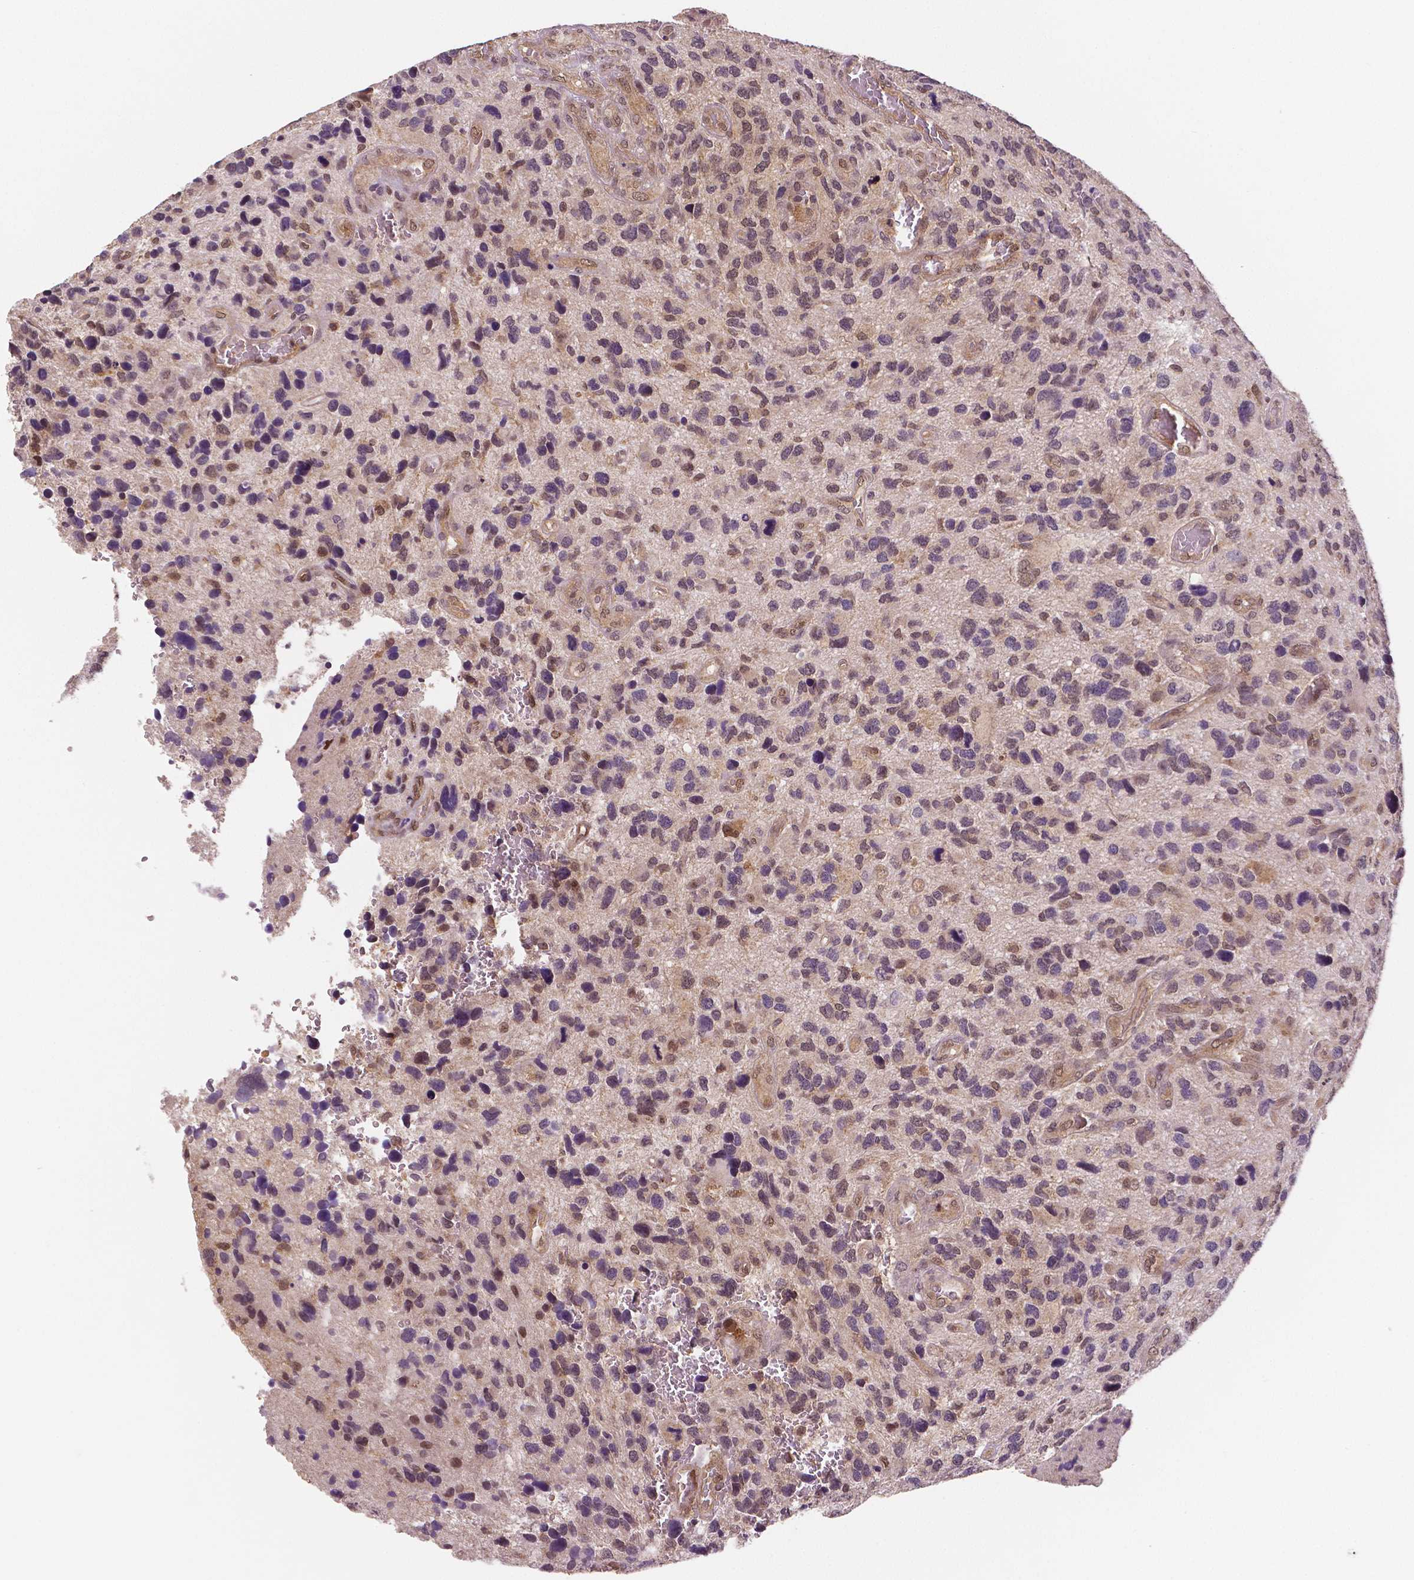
{"staining": {"intensity": "moderate", "quantity": "<25%", "location": "cytoplasmic/membranous,nuclear"}, "tissue": "glioma", "cell_type": "Tumor cells", "image_type": "cancer", "snomed": [{"axis": "morphology", "description": "Glioma, malignant, NOS"}, {"axis": "morphology", "description": "Glioma, malignant, High grade"}, {"axis": "topography", "description": "Brain"}], "caption": "An immunohistochemistry histopathology image of neoplastic tissue is shown. Protein staining in brown labels moderate cytoplasmic/membranous and nuclear positivity in glioma within tumor cells. The protein of interest is shown in brown color, while the nuclei are stained blue.", "gene": "STAT3", "patient": {"sex": "female", "age": 71}}